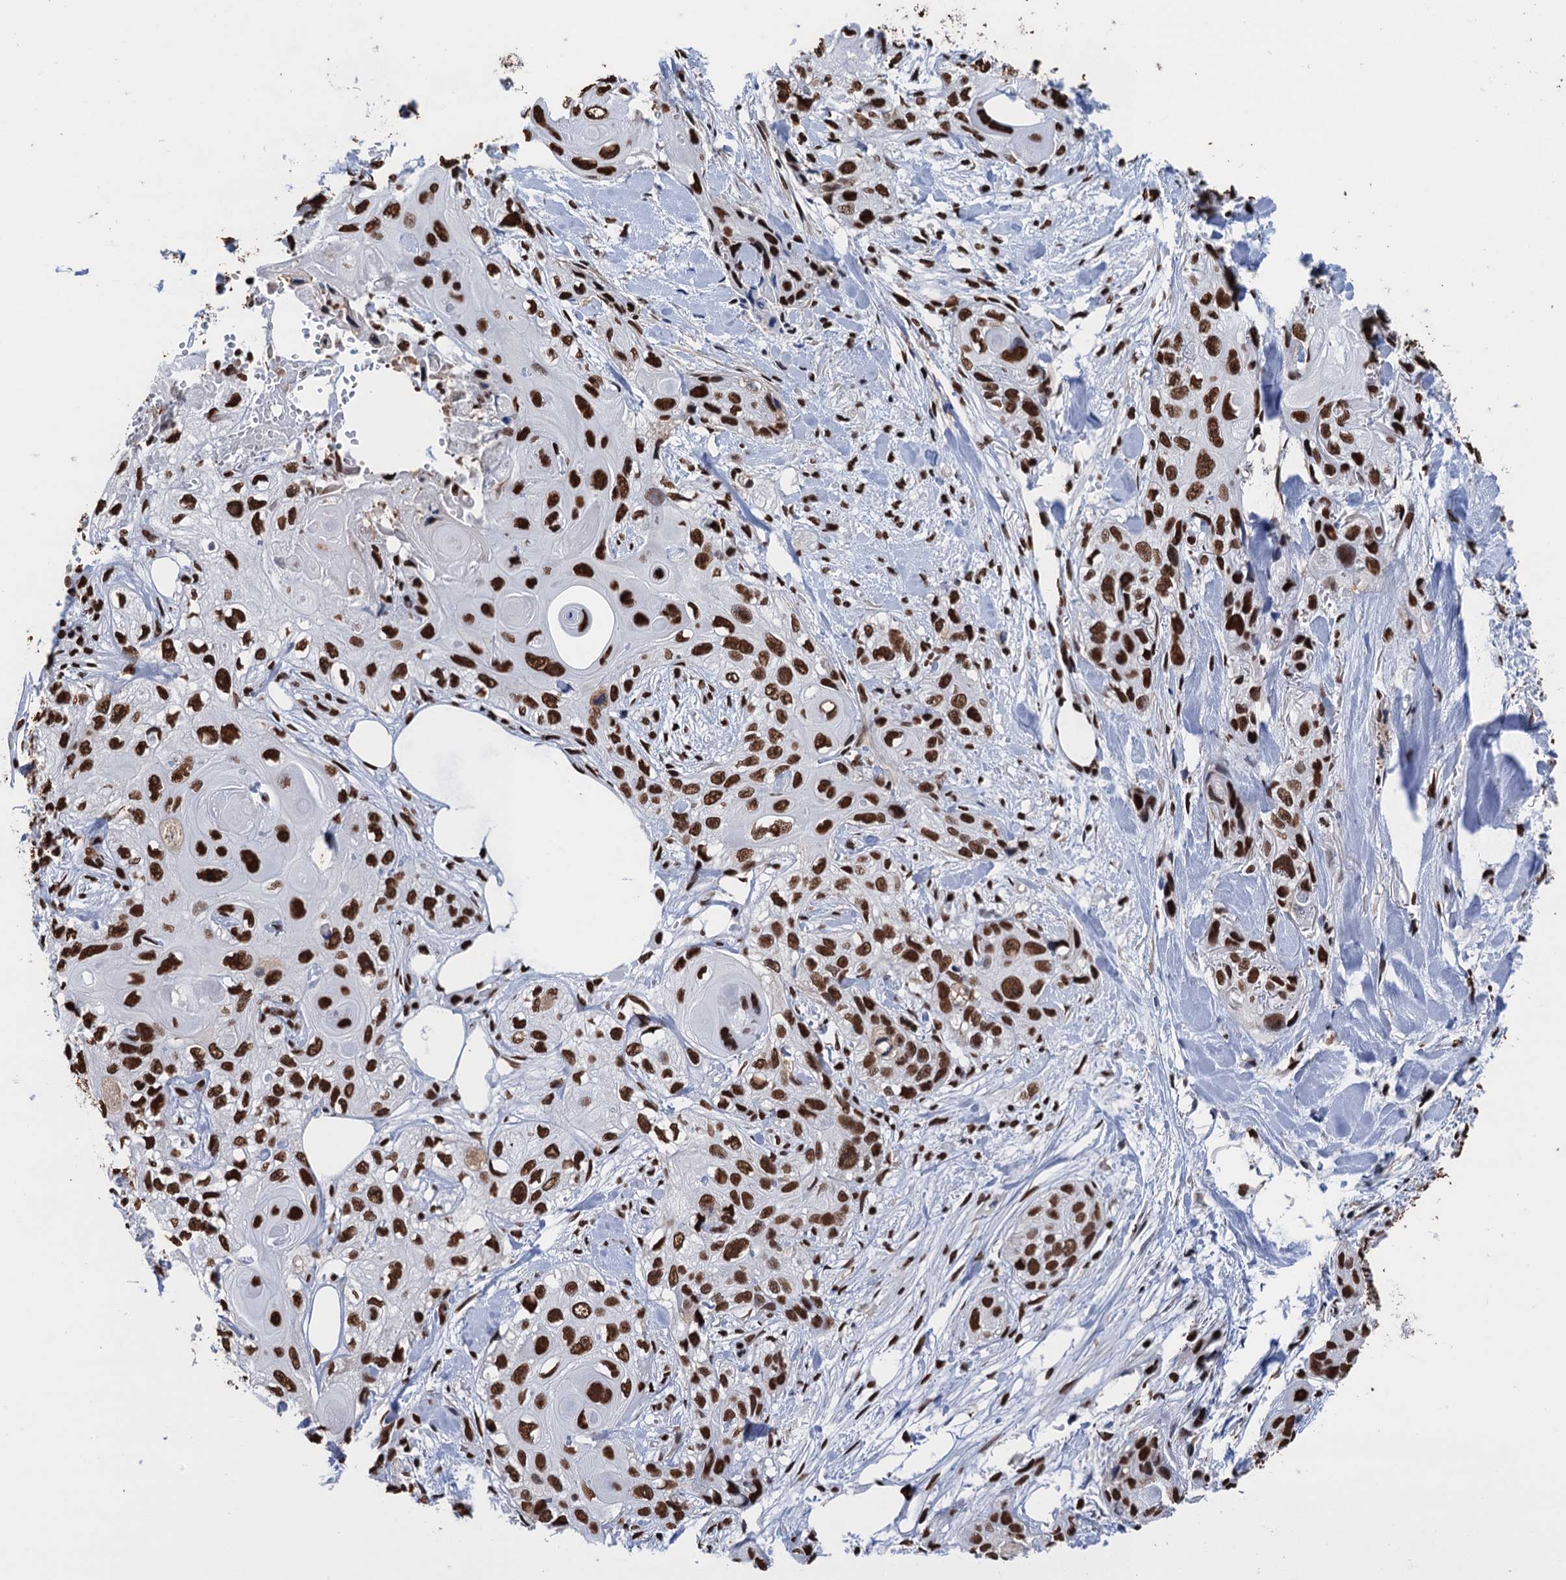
{"staining": {"intensity": "strong", "quantity": ">75%", "location": "nuclear"}, "tissue": "skin cancer", "cell_type": "Tumor cells", "image_type": "cancer", "snomed": [{"axis": "morphology", "description": "Normal tissue, NOS"}, {"axis": "morphology", "description": "Squamous cell carcinoma, NOS"}, {"axis": "topography", "description": "Skin"}], "caption": "Protein staining demonstrates strong nuclear staining in approximately >75% of tumor cells in skin cancer (squamous cell carcinoma). (DAB IHC, brown staining for protein, blue staining for nuclei).", "gene": "UBA2", "patient": {"sex": "male", "age": 72}}